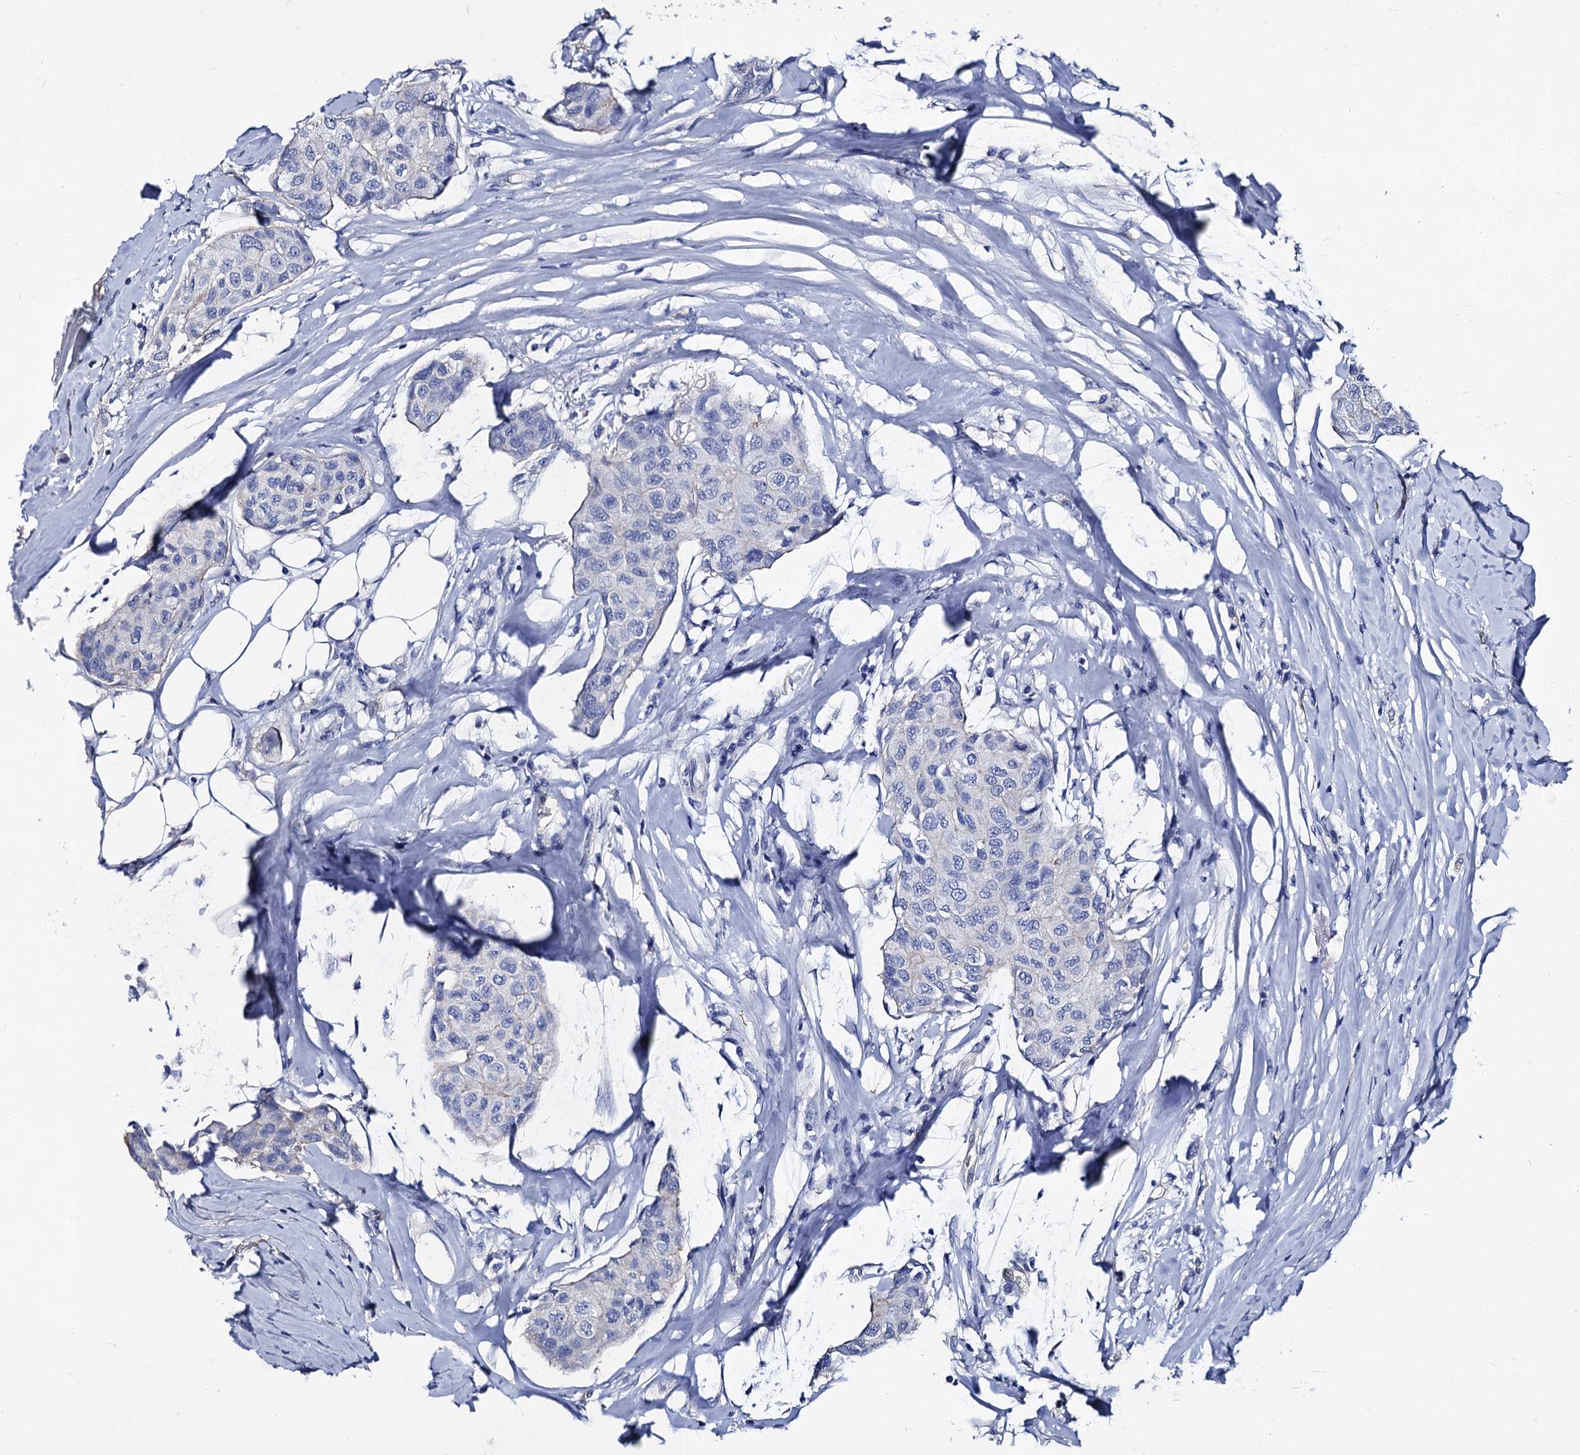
{"staining": {"intensity": "negative", "quantity": "none", "location": "none"}, "tissue": "breast cancer", "cell_type": "Tumor cells", "image_type": "cancer", "snomed": [{"axis": "morphology", "description": "Duct carcinoma"}, {"axis": "topography", "description": "Breast"}], "caption": "Tumor cells show no significant protein expression in infiltrating ductal carcinoma (breast).", "gene": "CBFB", "patient": {"sex": "female", "age": 80}}